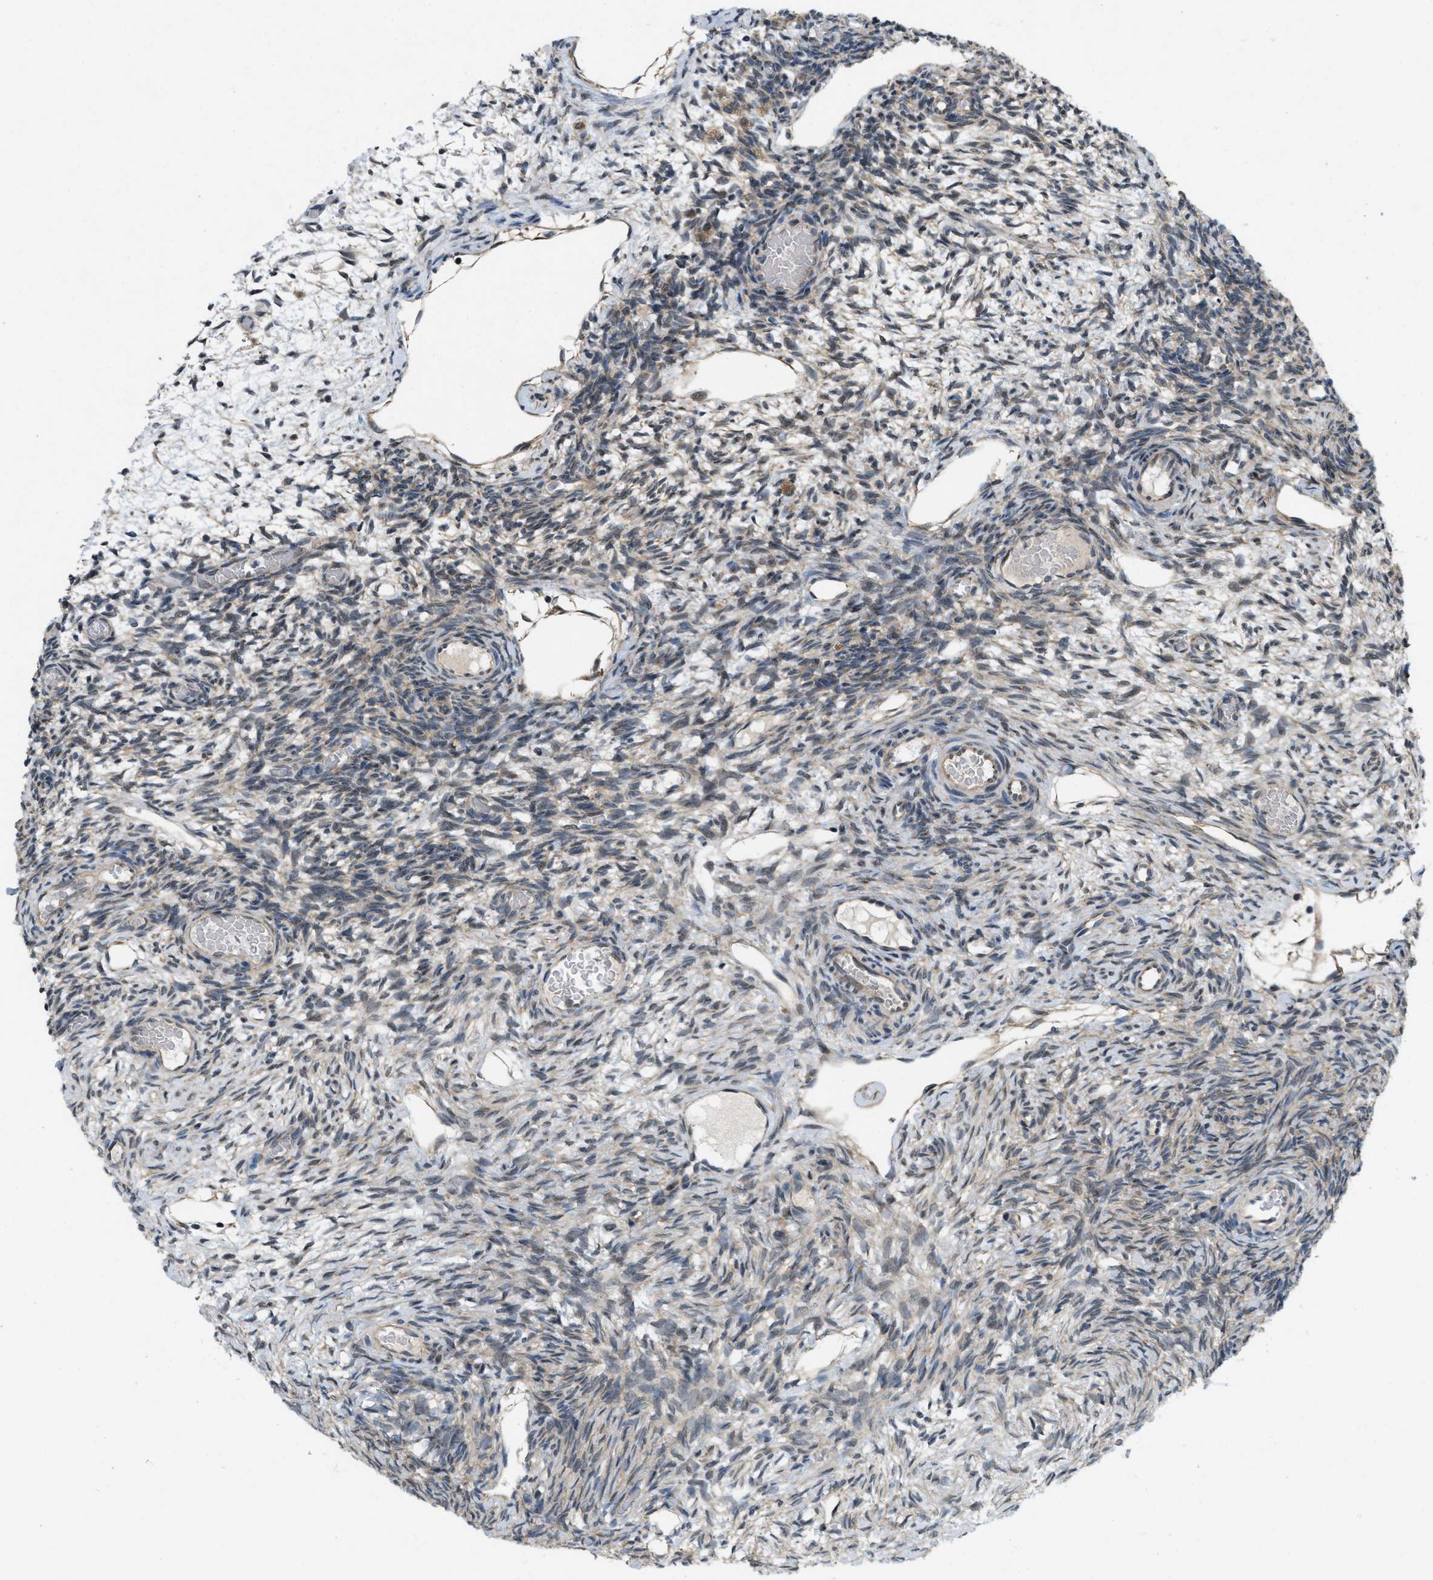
{"staining": {"intensity": "moderate", "quantity": ">75%", "location": "cytoplasmic/membranous"}, "tissue": "ovary", "cell_type": "Follicle cells", "image_type": "normal", "snomed": [{"axis": "morphology", "description": "Normal tissue, NOS"}, {"axis": "topography", "description": "Ovary"}], "caption": "Human ovary stained with a brown dye displays moderate cytoplasmic/membranous positive positivity in about >75% of follicle cells.", "gene": "IFNLR1", "patient": {"sex": "female", "age": 27}}